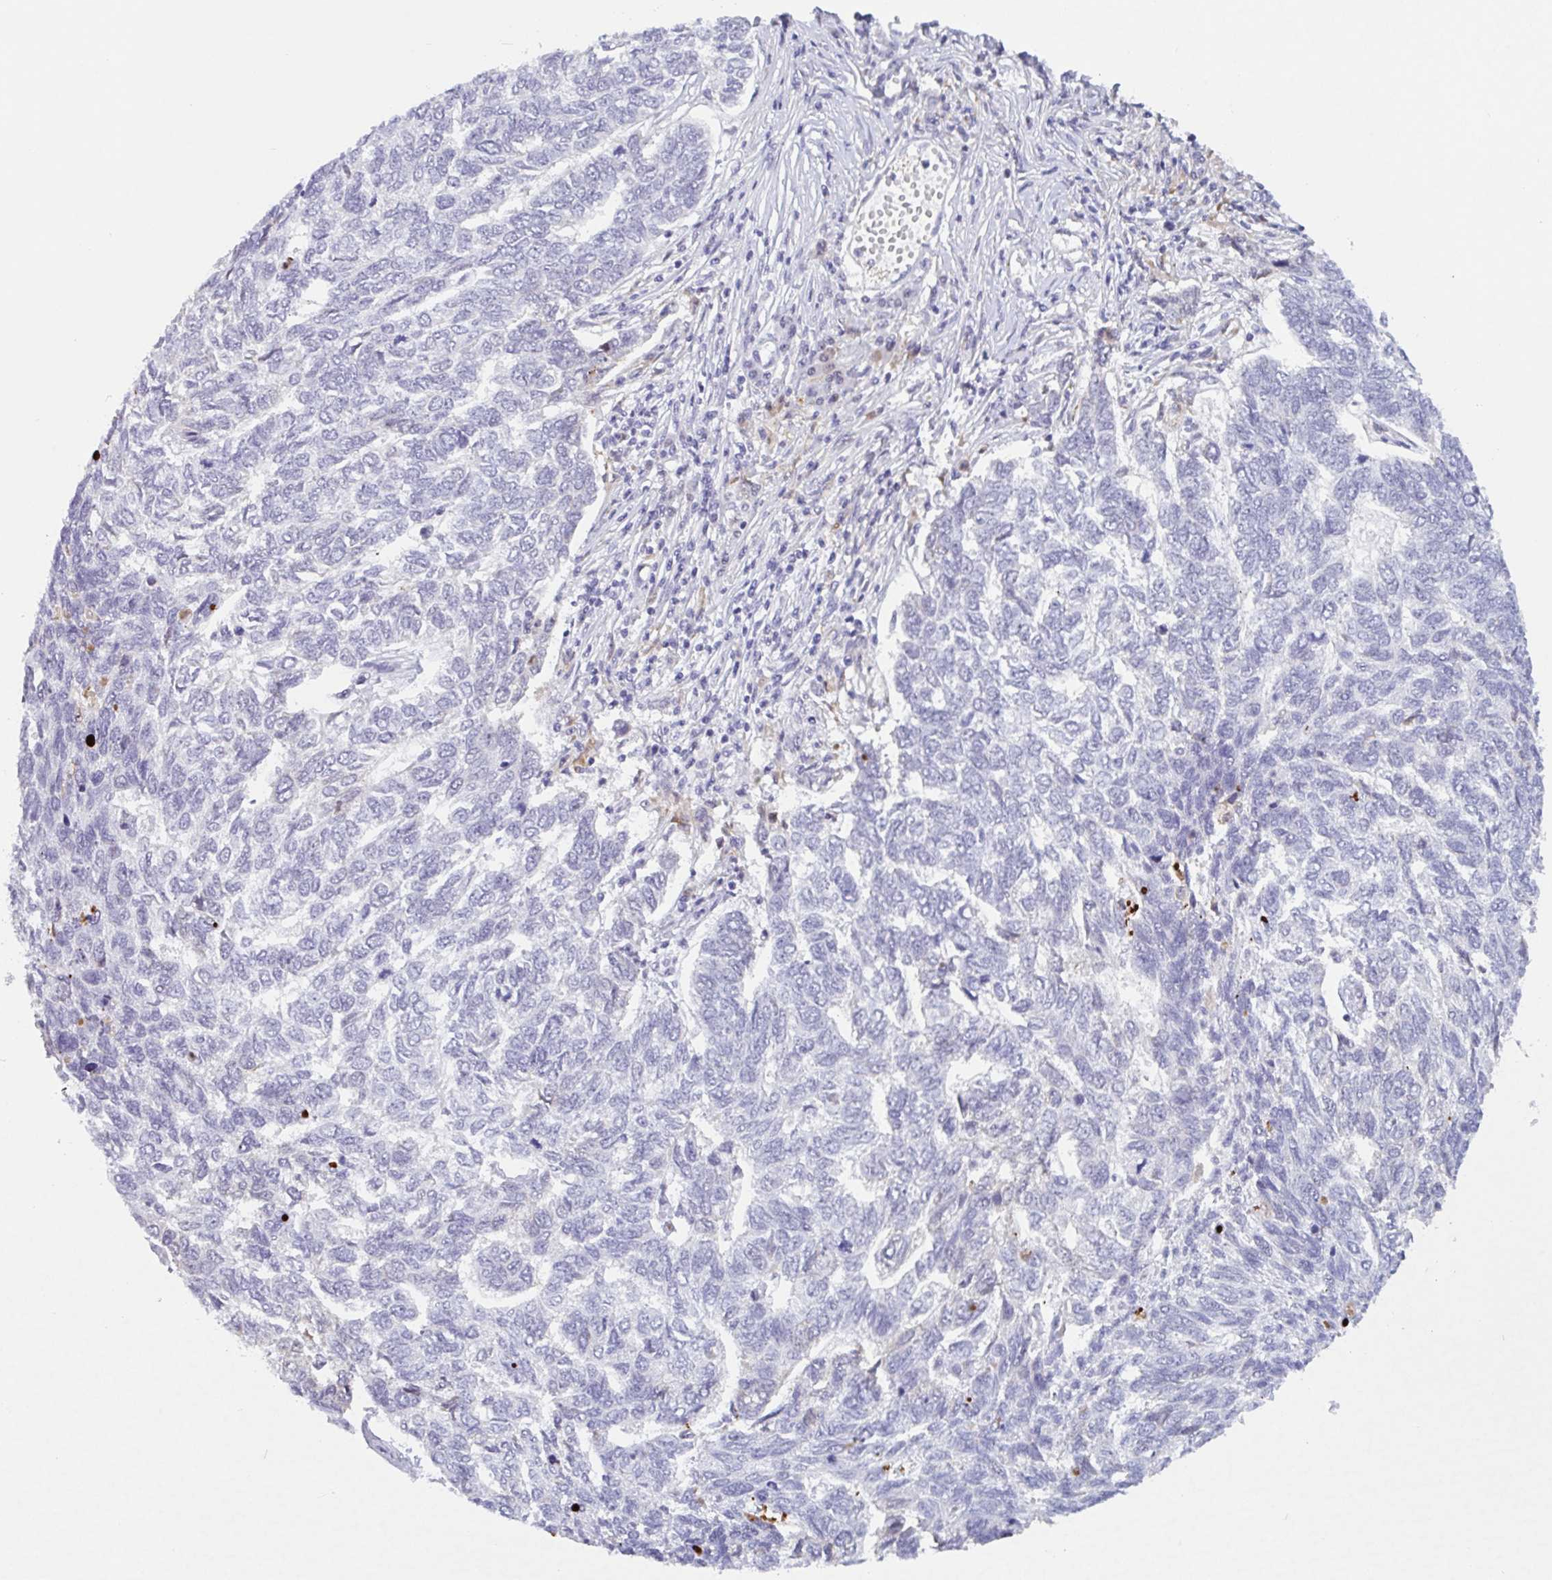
{"staining": {"intensity": "negative", "quantity": "none", "location": "none"}, "tissue": "skin cancer", "cell_type": "Tumor cells", "image_type": "cancer", "snomed": [{"axis": "morphology", "description": "Basal cell carcinoma"}, {"axis": "topography", "description": "Skin"}], "caption": "Tumor cells show no significant staining in skin cancer (basal cell carcinoma).", "gene": "PLG", "patient": {"sex": "female", "age": 65}}